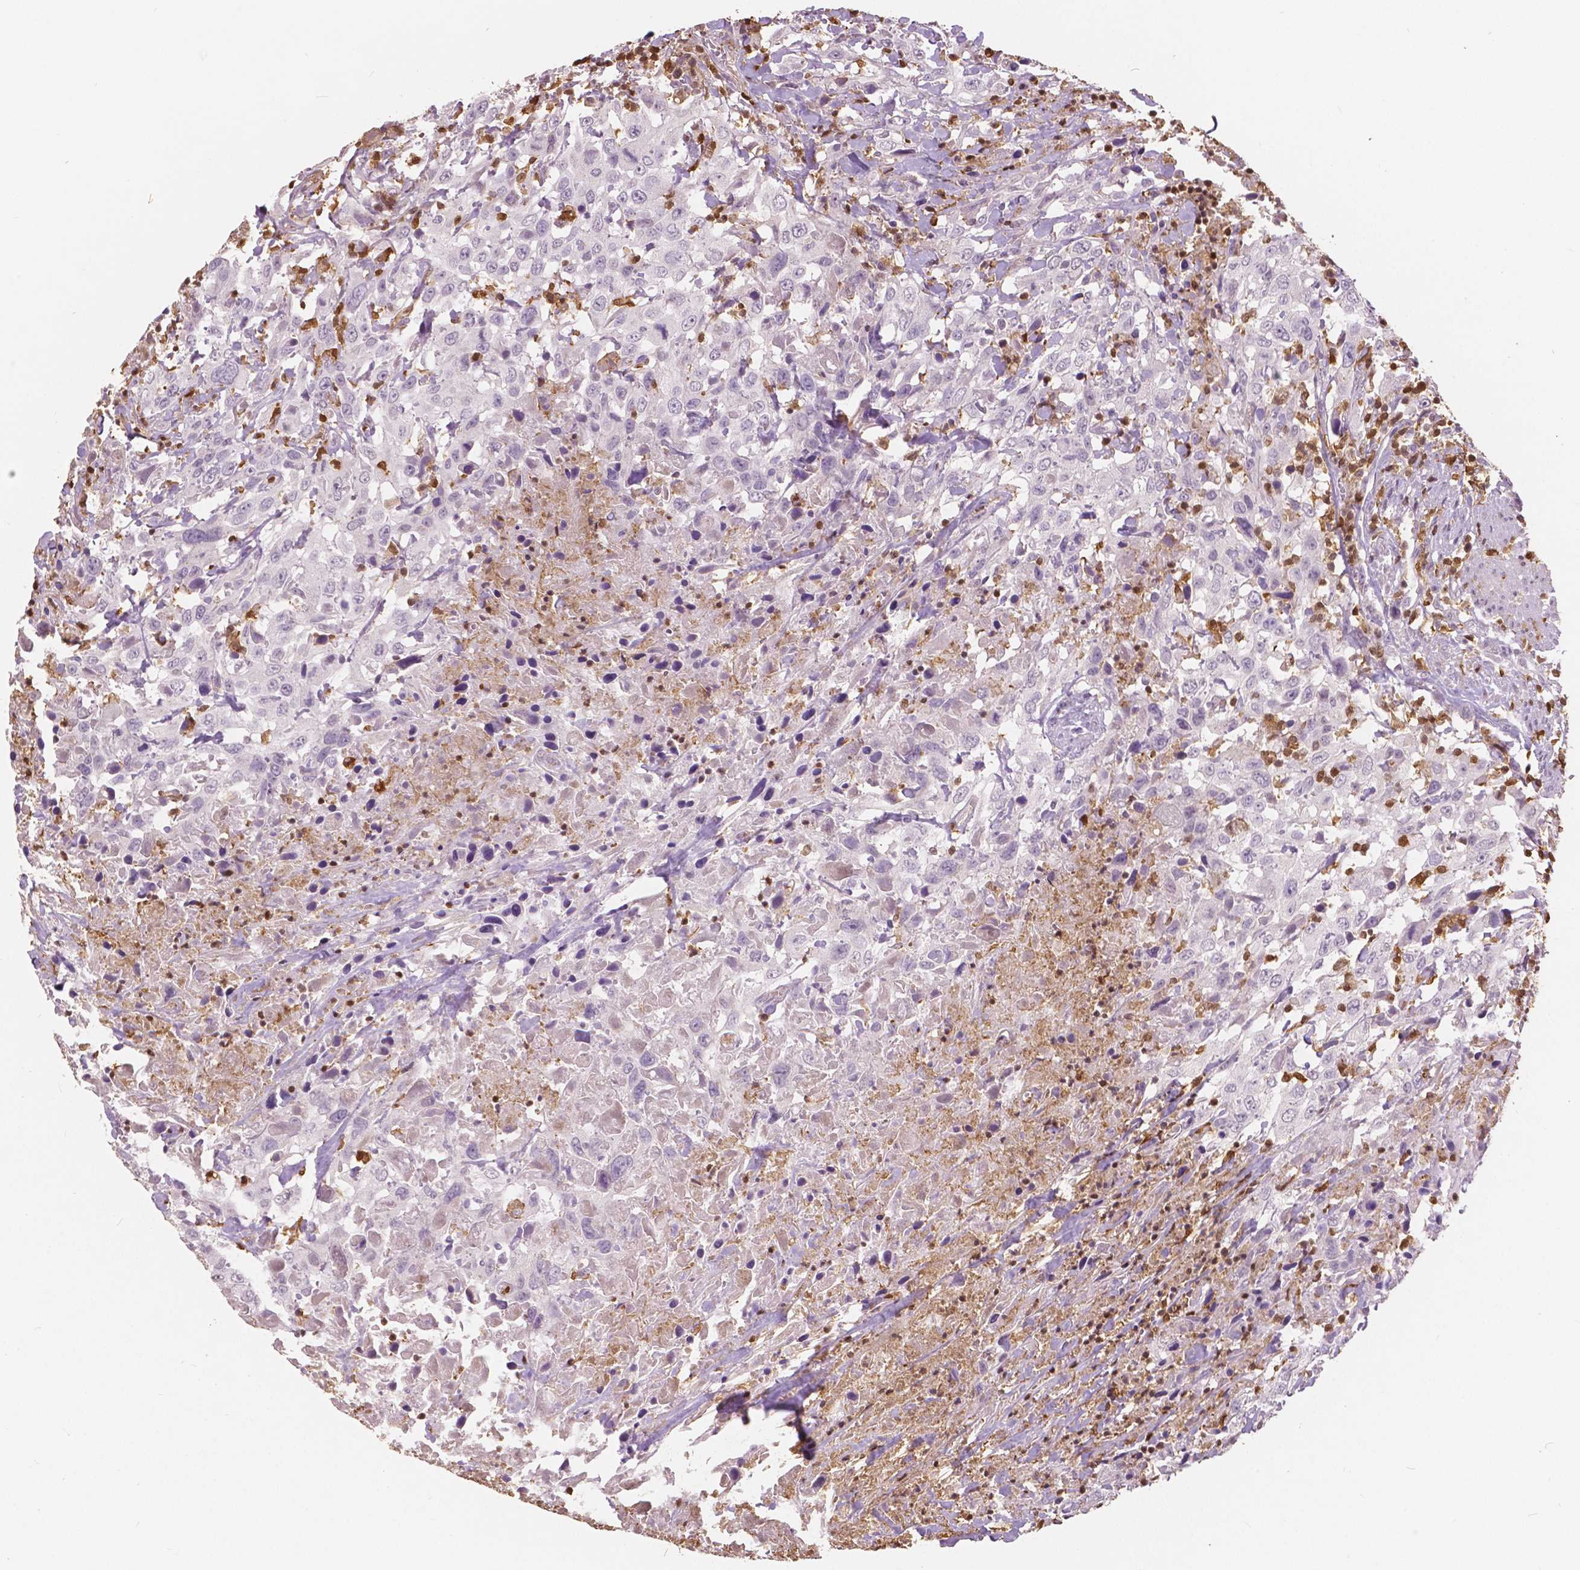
{"staining": {"intensity": "negative", "quantity": "none", "location": "none"}, "tissue": "urothelial cancer", "cell_type": "Tumor cells", "image_type": "cancer", "snomed": [{"axis": "morphology", "description": "Urothelial carcinoma, High grade"}, {"axis": "topography", "description": "Urinary bladder"}], "caption": "Immunohistochemistry micrograph of human high-grade urothelial carcinoma stained for a protein (brown), which demonstrates no expression in tumor cells. (DAB immunohistochemistry (IHC) with hematoxylin counter stain).", "gene": "S100A4", "patient": {"sex": "male", "age": 61}}